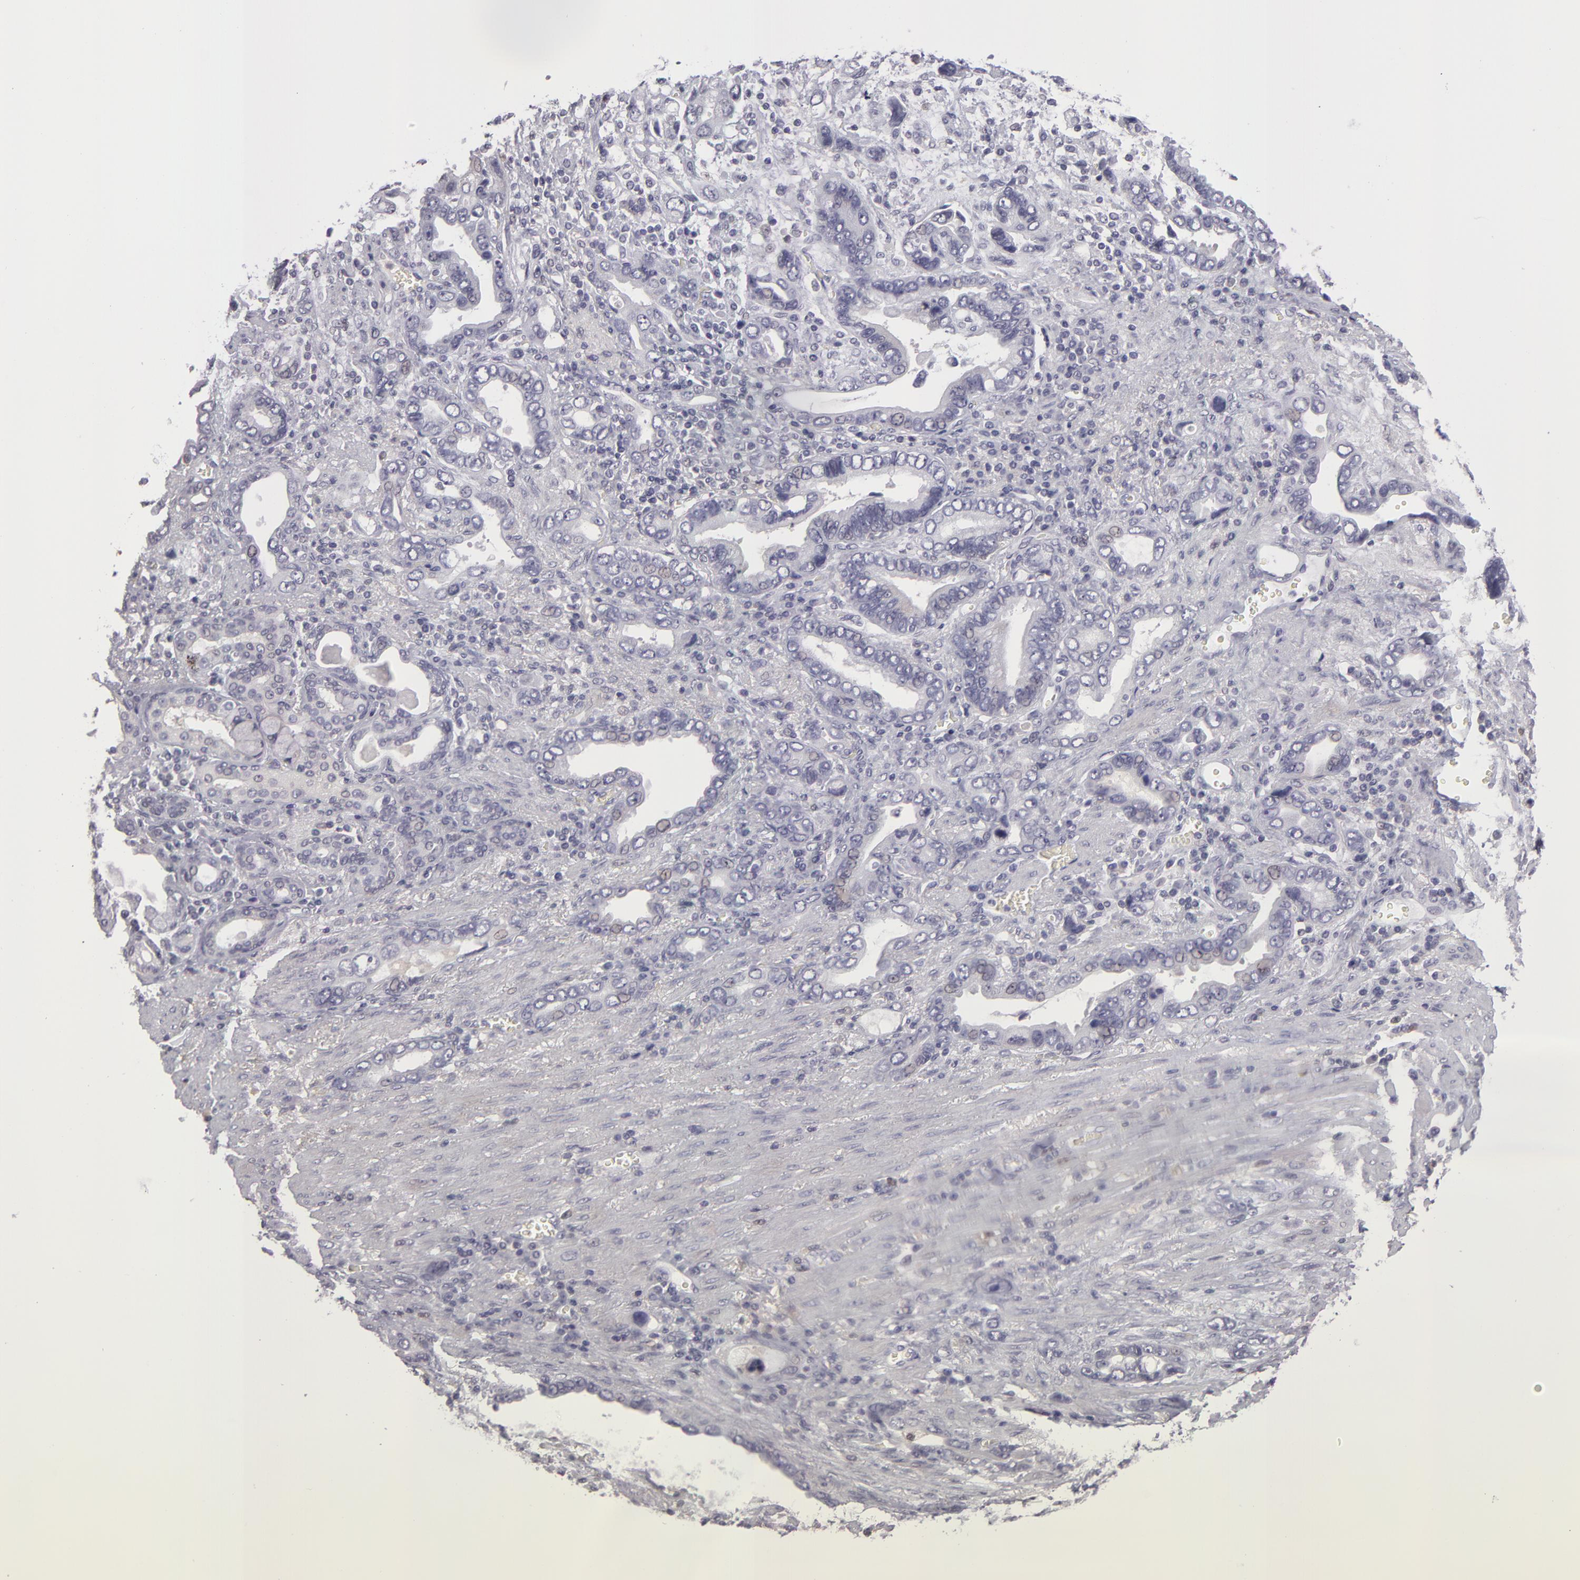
{"staining": {"intensity": "negative", "quantity": "none", "location": "none"}, "tissue": "stomach cancer", "cell_type": "Tumor cells", "image_type": "cancer", "snomed": [{"axis": "morphology", "description": "Adenocarcinoma, NOS"}, {"axis": "topography", "description": "Stomach"}], "caption": "Immunohistochemistry (IHC) histopathology image of human stomach cancer (adenocarcinoma) stained for a protein (brown), which shows no expression in tumor cells.", "gene": "GNPDA1", "patient": {"sex": "male", "age": 78}}